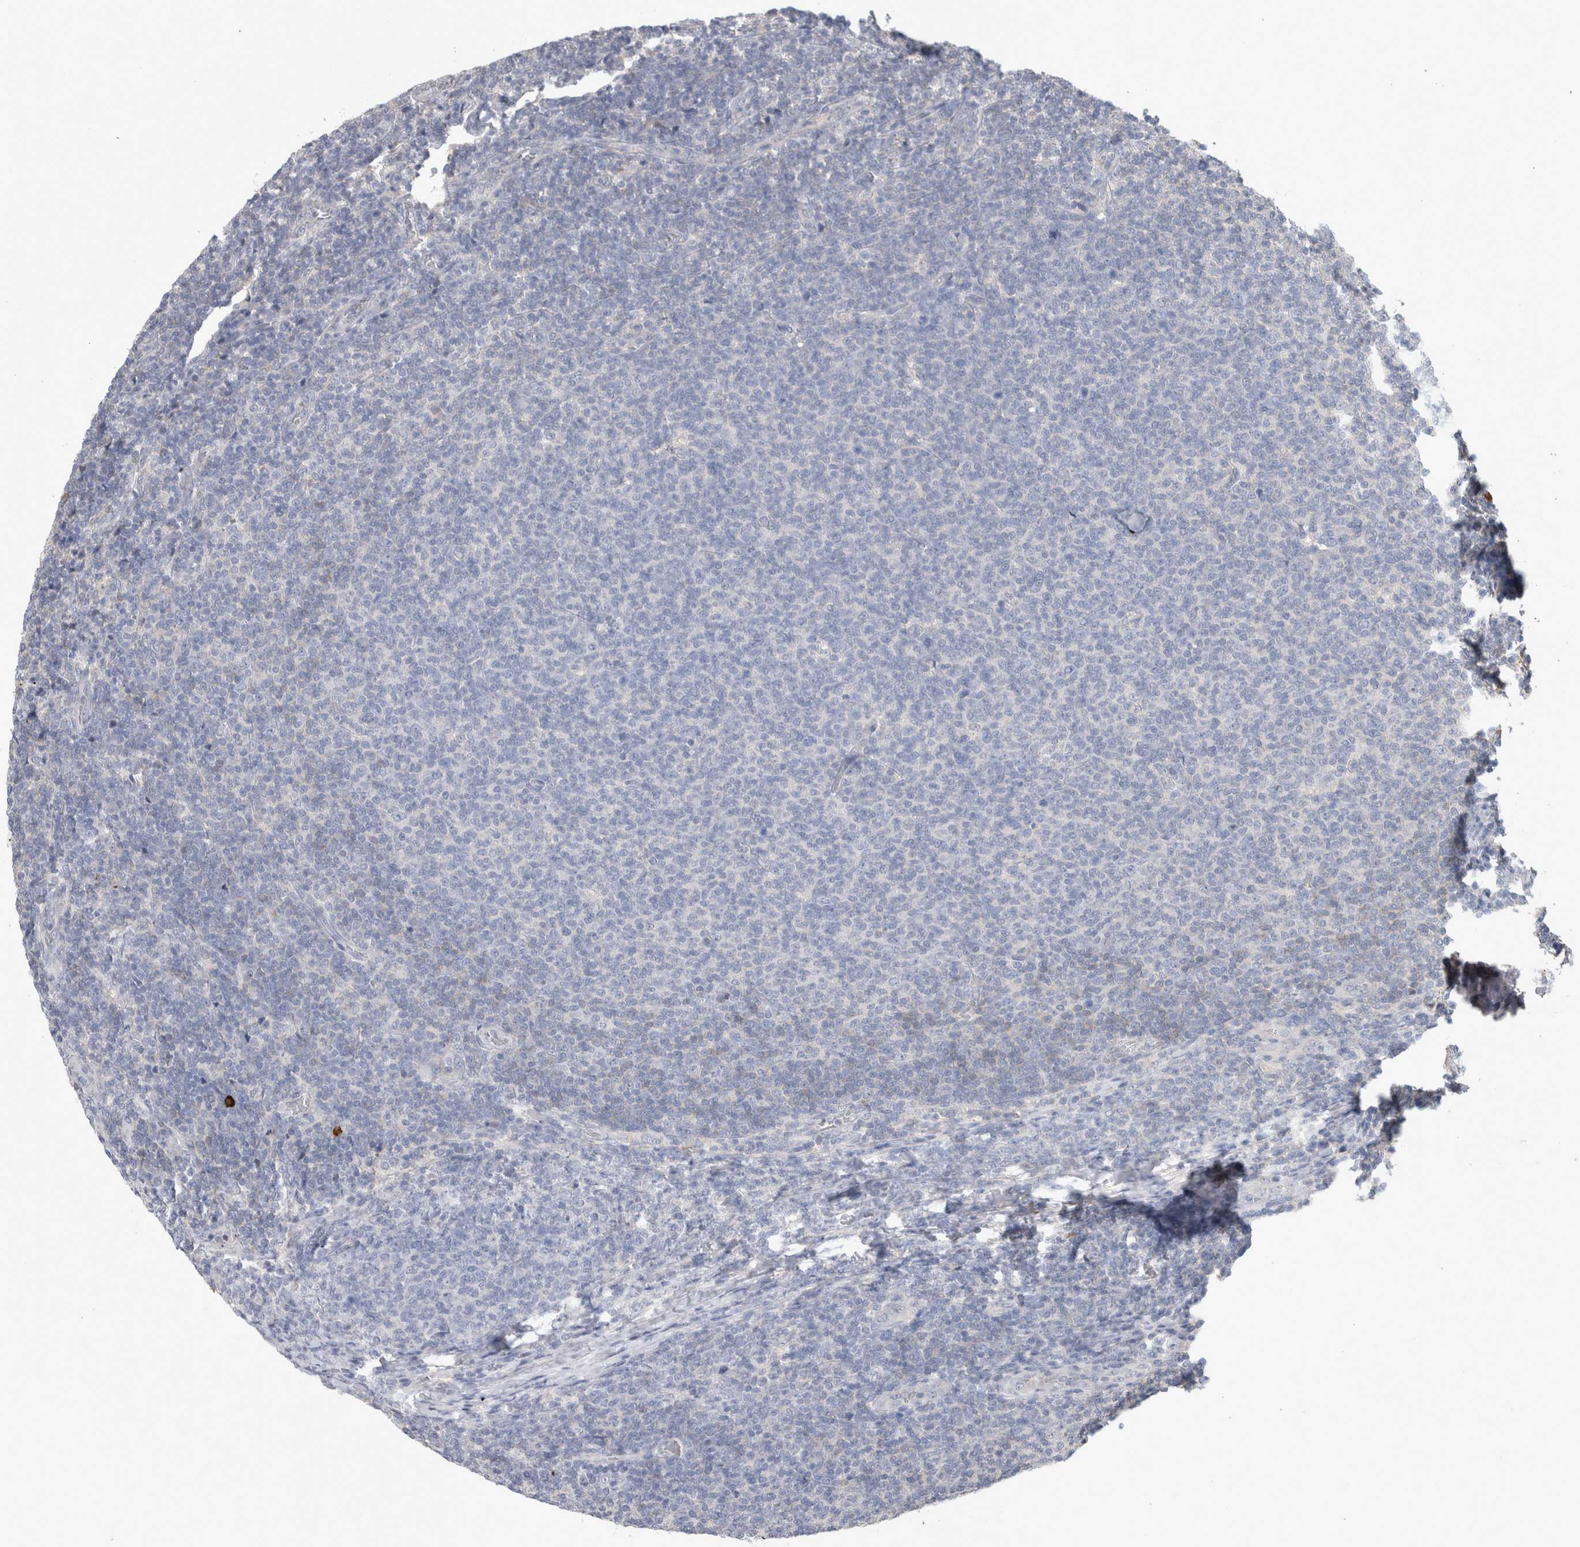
{"staining": {"intensity": "negative", "quantity": "none", "location": "none"}, "tissue": "lymphoma", "cell_type": "Tumor cells", "image_type": "cancer", "snomed": [{"axis": "morphology", "description": "Malignant lymphoma, non-Hodgkin's type, Low grade"}, {"axis": "topography", "description": "Lymph node"}], "caption": "A micrograph of malignant lymphoma, non-Hodgkin's type (low-grade) stained for a protein shows no brown staining in tumor cells. (DAB (3,3'-diaminobenzidine) immunohistochemistry, high magnification).", "gene": "PPP3CC", "patient": {"sex": "male", "age": 66}}